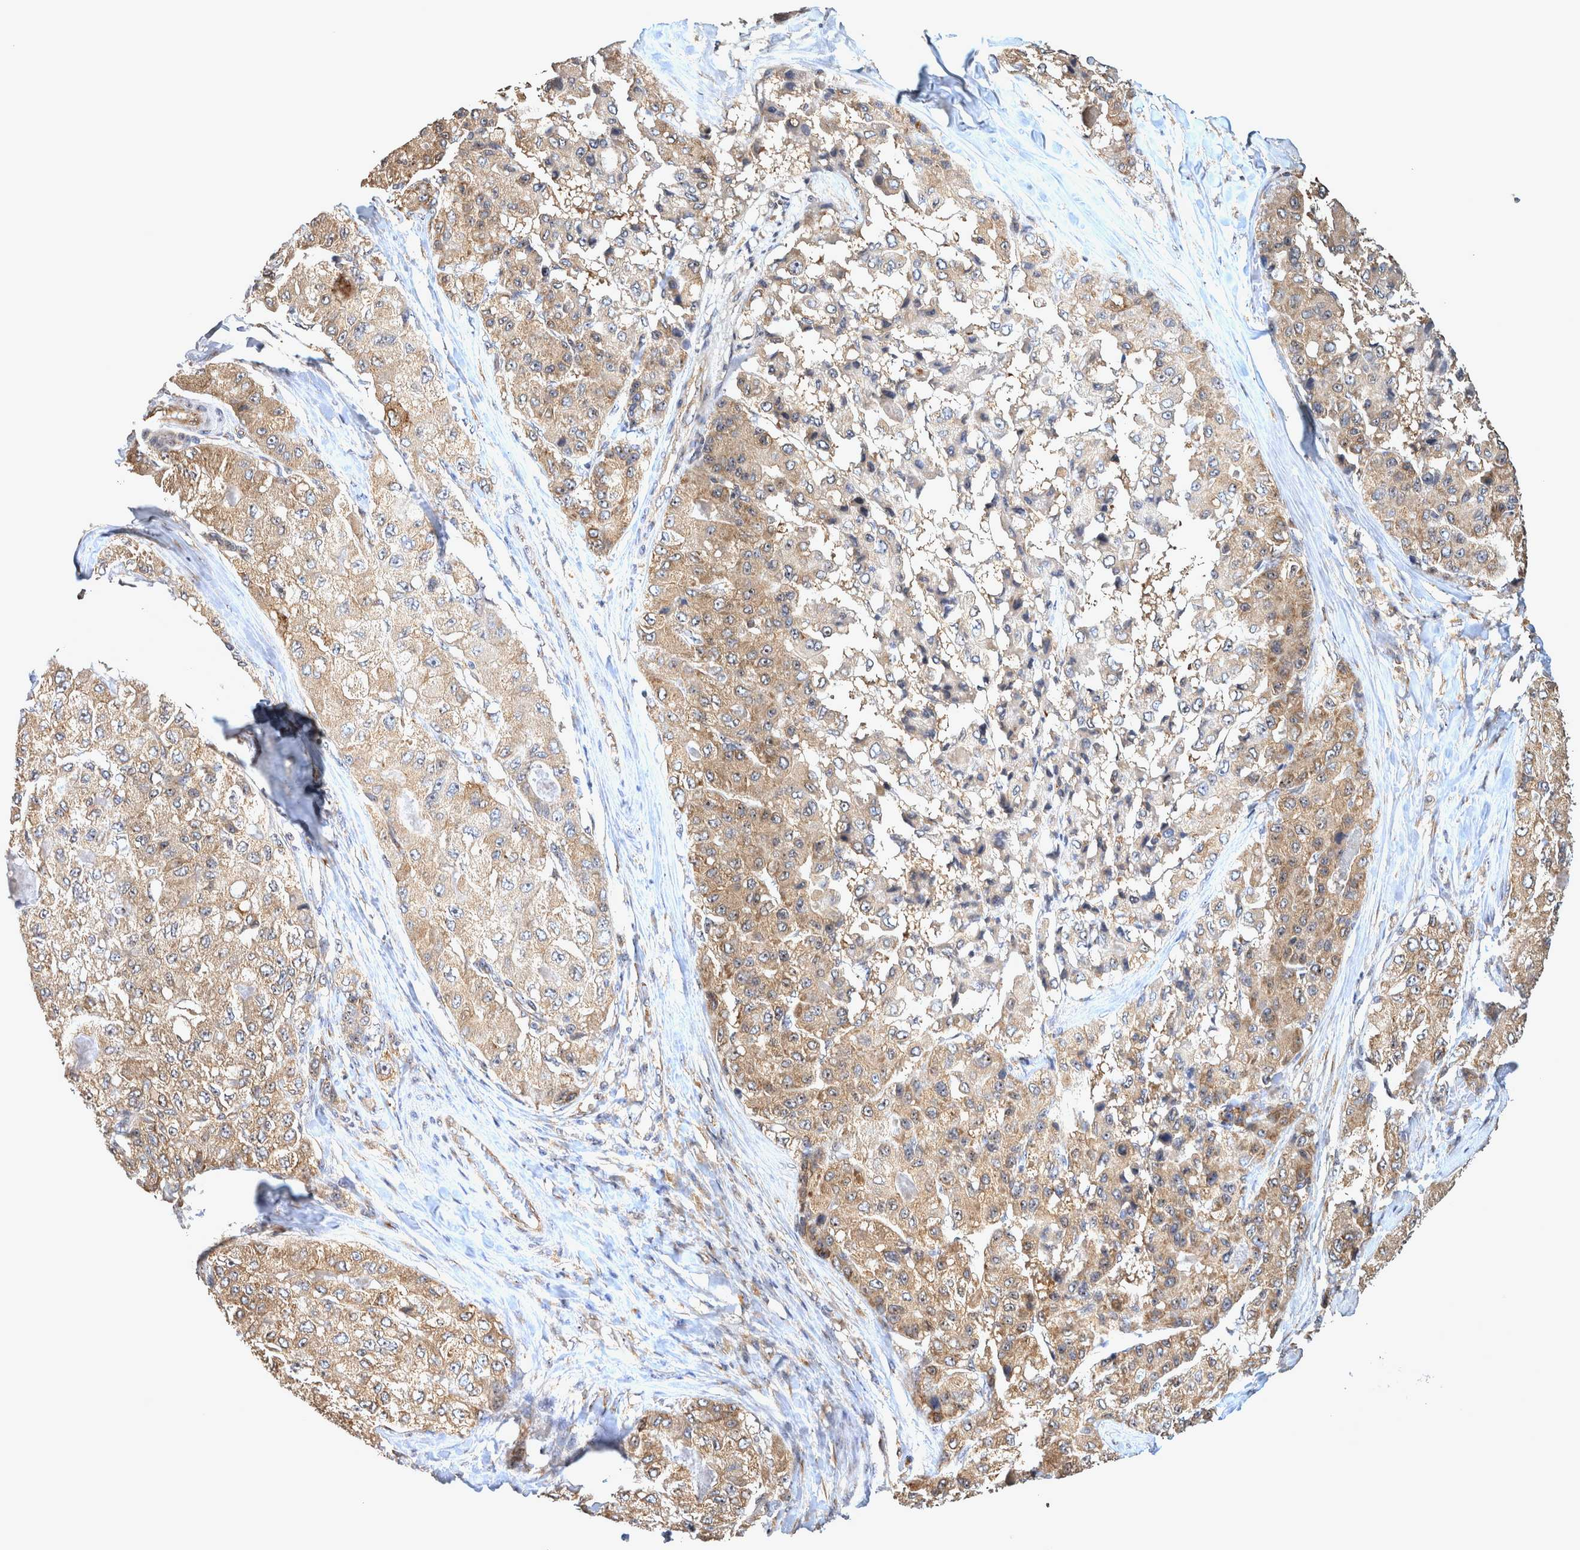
{"staining": {"intensity": "weak", "quantity": ">75%", "location": "cytoplasmic/membranous"}, "tissue": "liver cancer", "cell_type": "Tumor cells", "image_type": "cancer", "snomed": [{"axis": "morphology", "description": "Carcinoma, Hepatocellular, NOS"}, {"axis": "topography", "description": "Liver"}], "caption": "Protein staining shows weak cytoplasmic/membranous positivity in about >75% of tumor cells in liver cancer (hepatocellular carcinoma).", "gene": "ATXN2", "patient": {"sex": "male", "age": 80}}